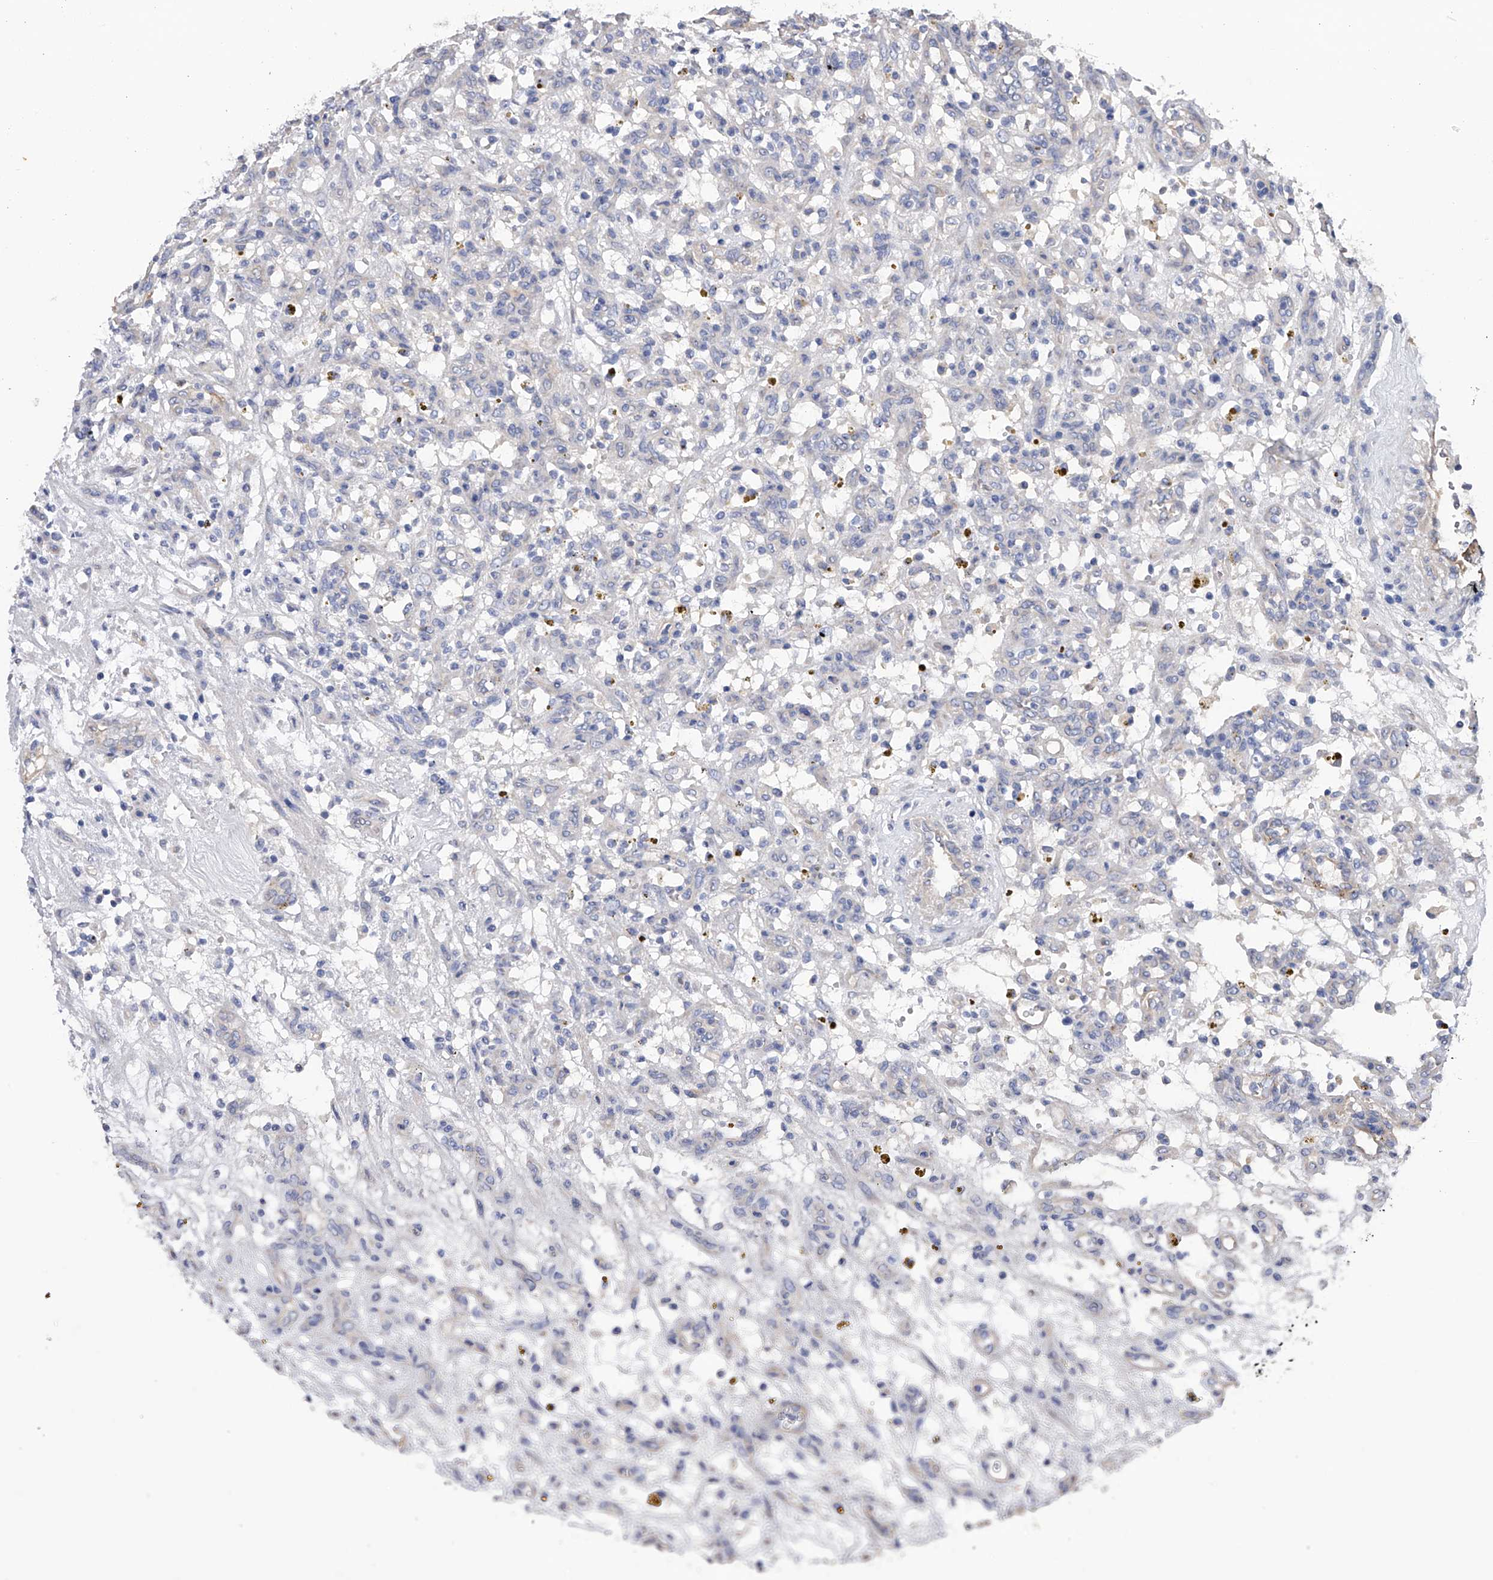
{"staining": {"intensity": "negative", "quantity": "none", "location": "none"}, "tissue": "renal cancer", "cell_type": "Tumor cells", "image_type": "cancer", "snomed": [{"axis": "morphology", "description": "Adenocarcinoma, NOS"}, {"axis": "topography", "description": "Kidney"}], "caption": "Histopathology image shows no significant protein positivity in tumor cells of adenocarcinoma (renal).", "gene": "RWDD2A", "patient": {"sex": "female", "age": 57}}